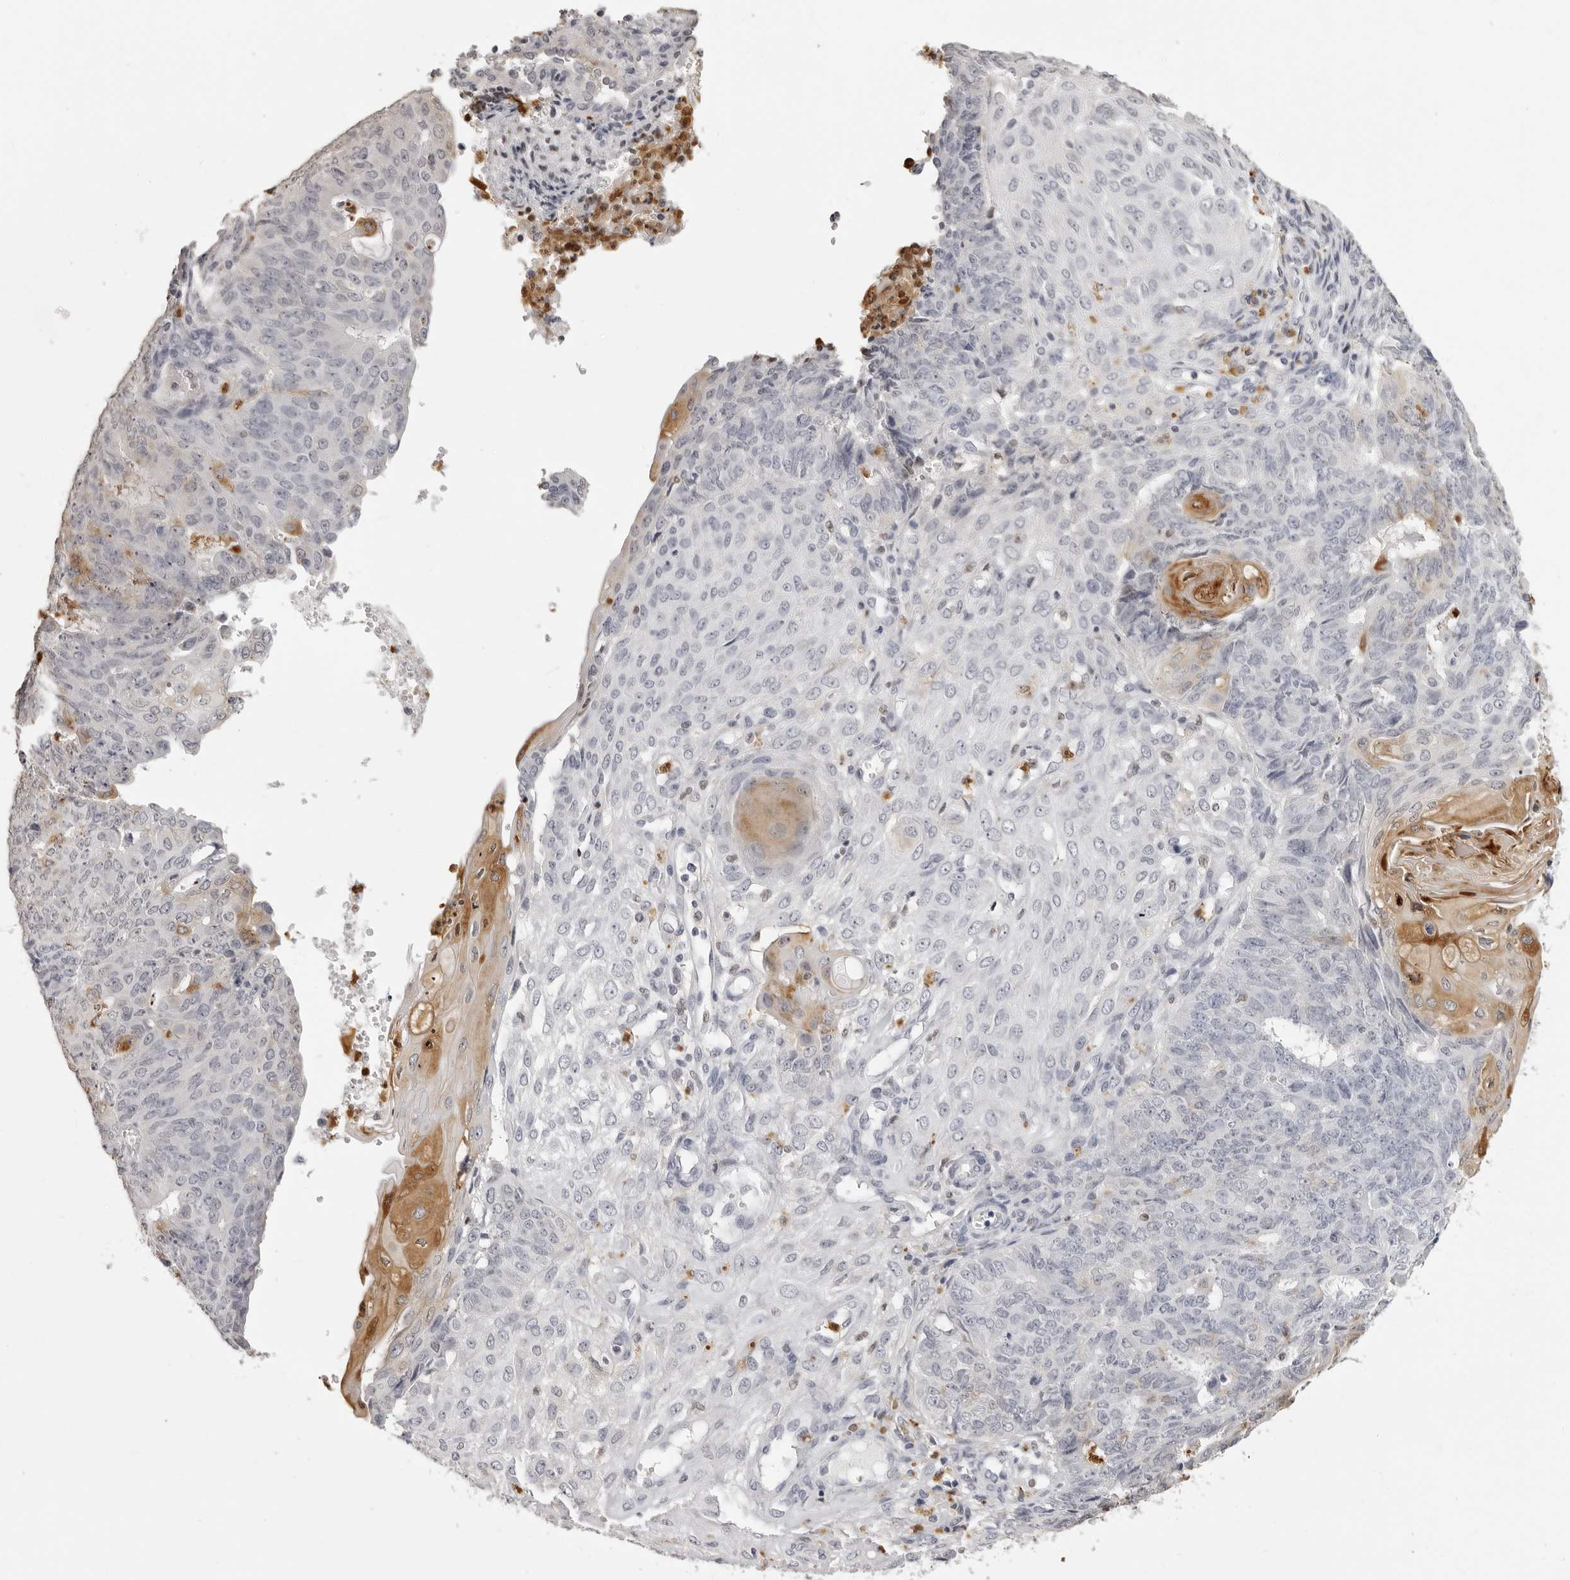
{"staining": {"intensity": "moderate", "quantity": "<25%", "location": "cytoplasmic/membranous"}, "tissue": "endometrial cancer", "cell_type": "Tumor cells", "image_type": "cancer", "snomed": [{"axis": "morphology", "description": "Adenocarcinoma, NOS"}, {"axis": "topography", "description": "Endometrium"}], "caption": "The immunohistochemical stain highlights moderate cytoplasmic/membranous expression in tumor cells of adenocarcinoma (endometrial) tissue.", "gene": "IL31", "patient": {"sex": "female", "age": 32}}